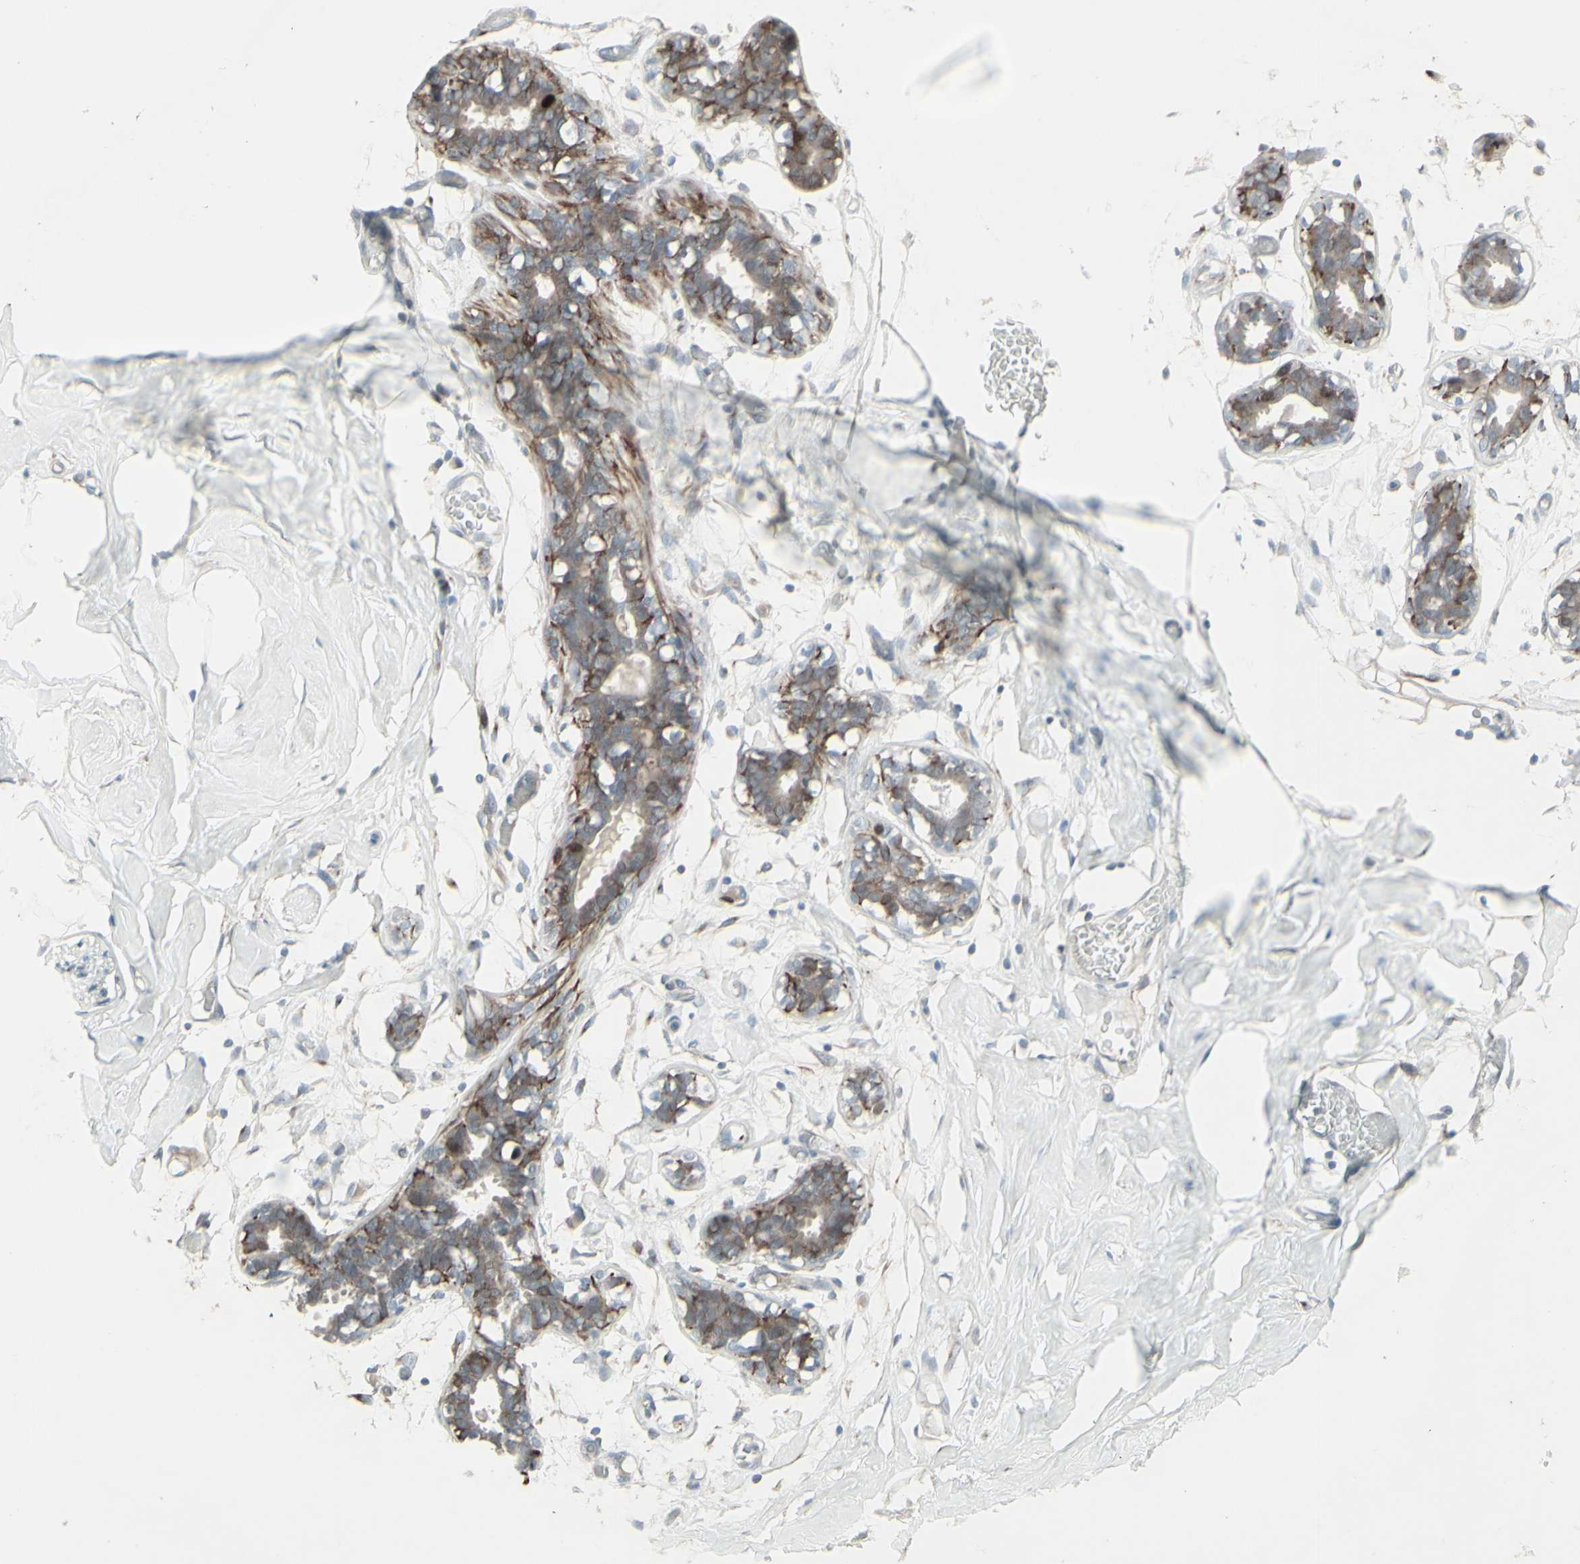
{"staining": {"intensity": "negative", "quantity": "none", "location": "none"}, "tissue": "adipose tissue", "cell_type": "Adipocytes", "image_type": "normal", "snomed": [{"axis": "morphology", "description": "Normal tissue, NOS"}, {"axis": "topography", "description": "Breast"}, {"axis": "topography", "description": "Adipose tissue"}], "caption": "IHC histopathology image of normal adipose tissue: human adipose tissue stained with DAB (3,3'-diaminobenzidine) exhibits no significant protein staining in adipocytes.", "gene": "GMNN", "patient": {"sex": "female", "age": 25}}